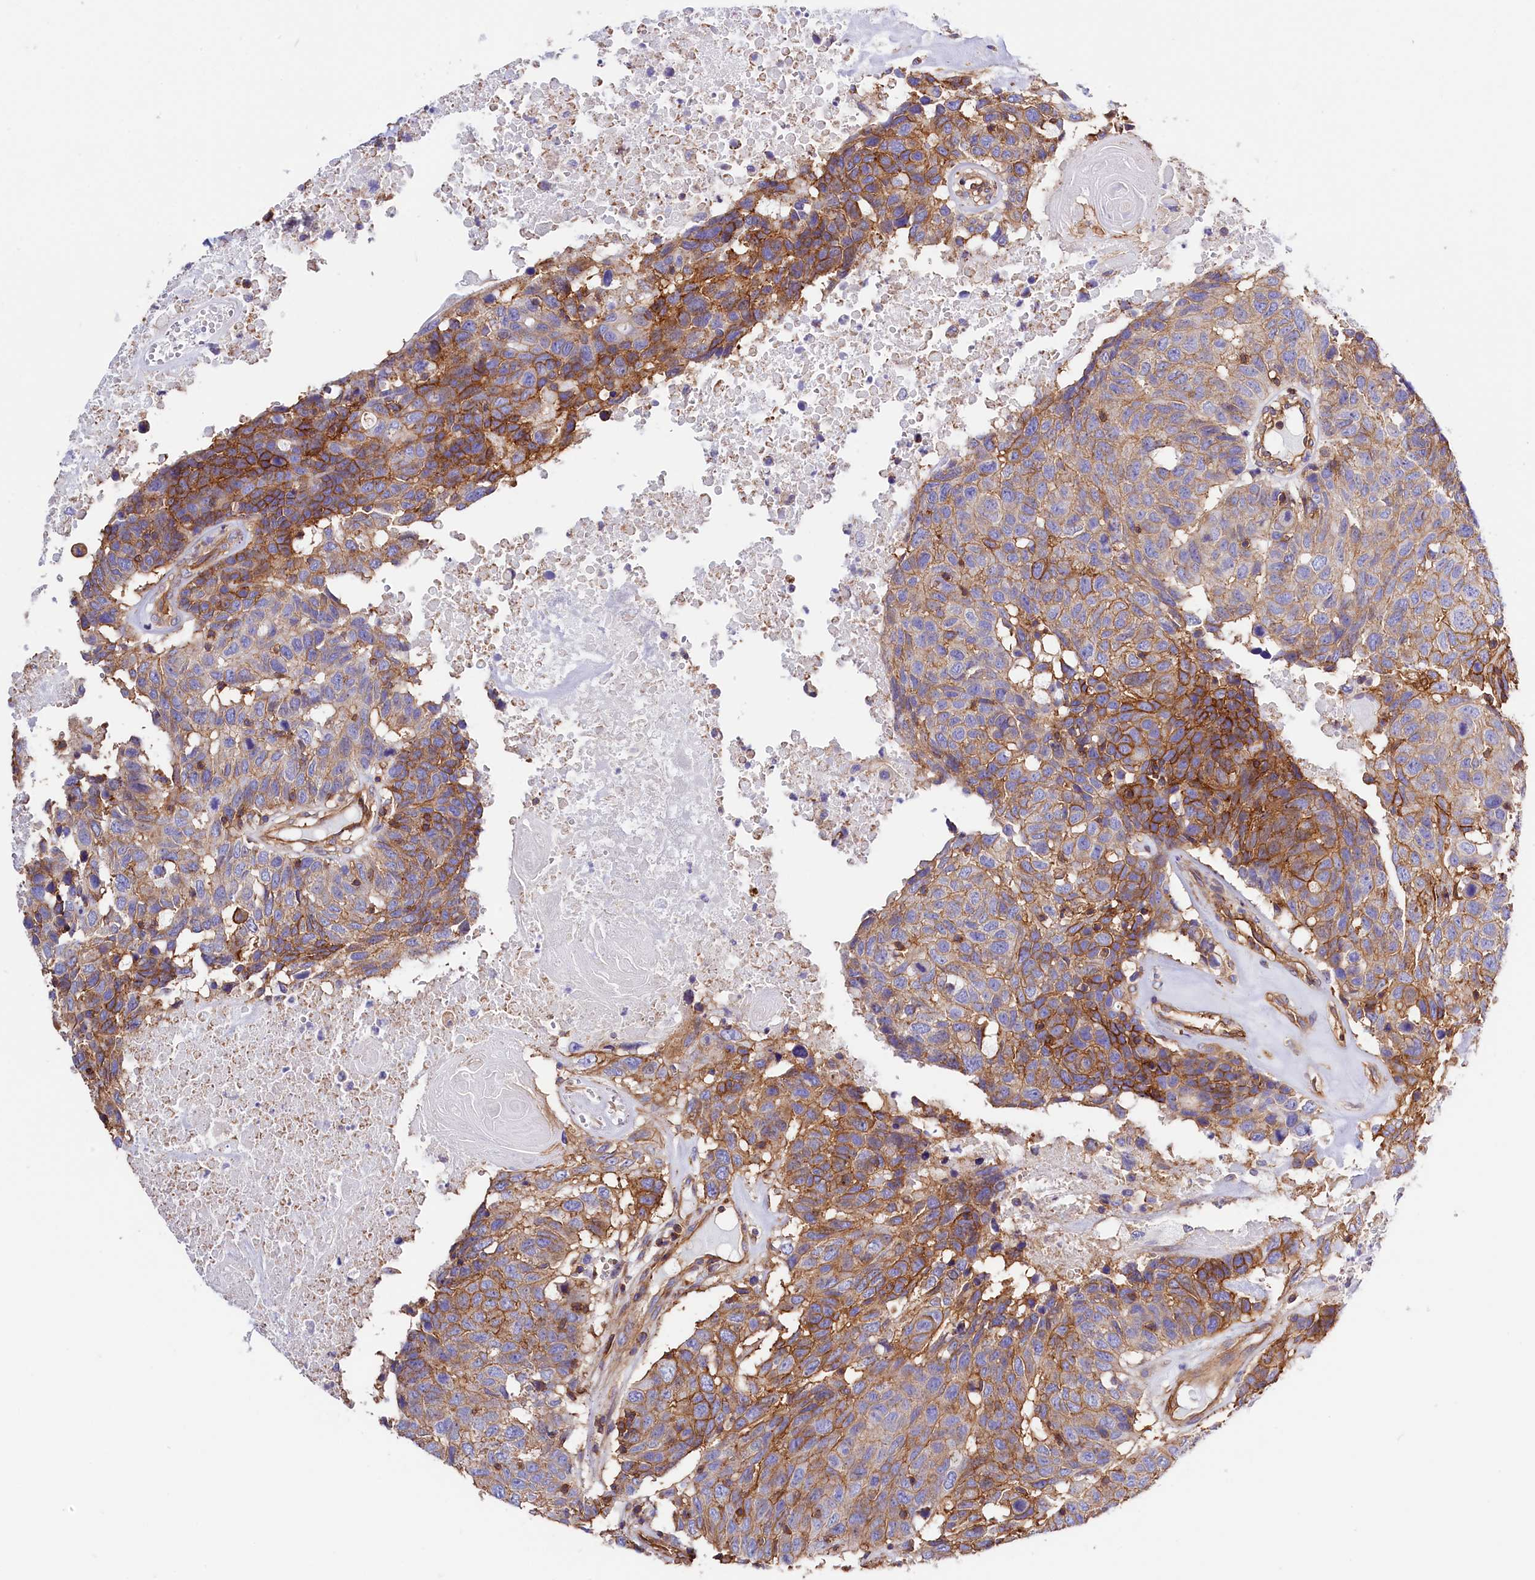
{"staining": {"intensity": "moderate", "quantity": "25%-75%", "location": "cytoplasmic/membranous"}, "tissue": "head and neck cancer", "cell_type": "Tumor cells", "image_type": "cancer", "snomed": [{"axis": "morphology", "description": "Squamous cell carcinoma, NOS"}, {"axis": "topography", "description": "Head-Neck"}], "caption": "The micrograph exhibits staining of head and neck cancer (squamous cell carcinoma), revealing moderate cytoplasmic/membranous protein positivity (brown color) within tumor cells. (IHC, brightfield microscopy, high magnification).", "gene": "ATP2B4", "patient": {"sex": "male", "age": 66}}